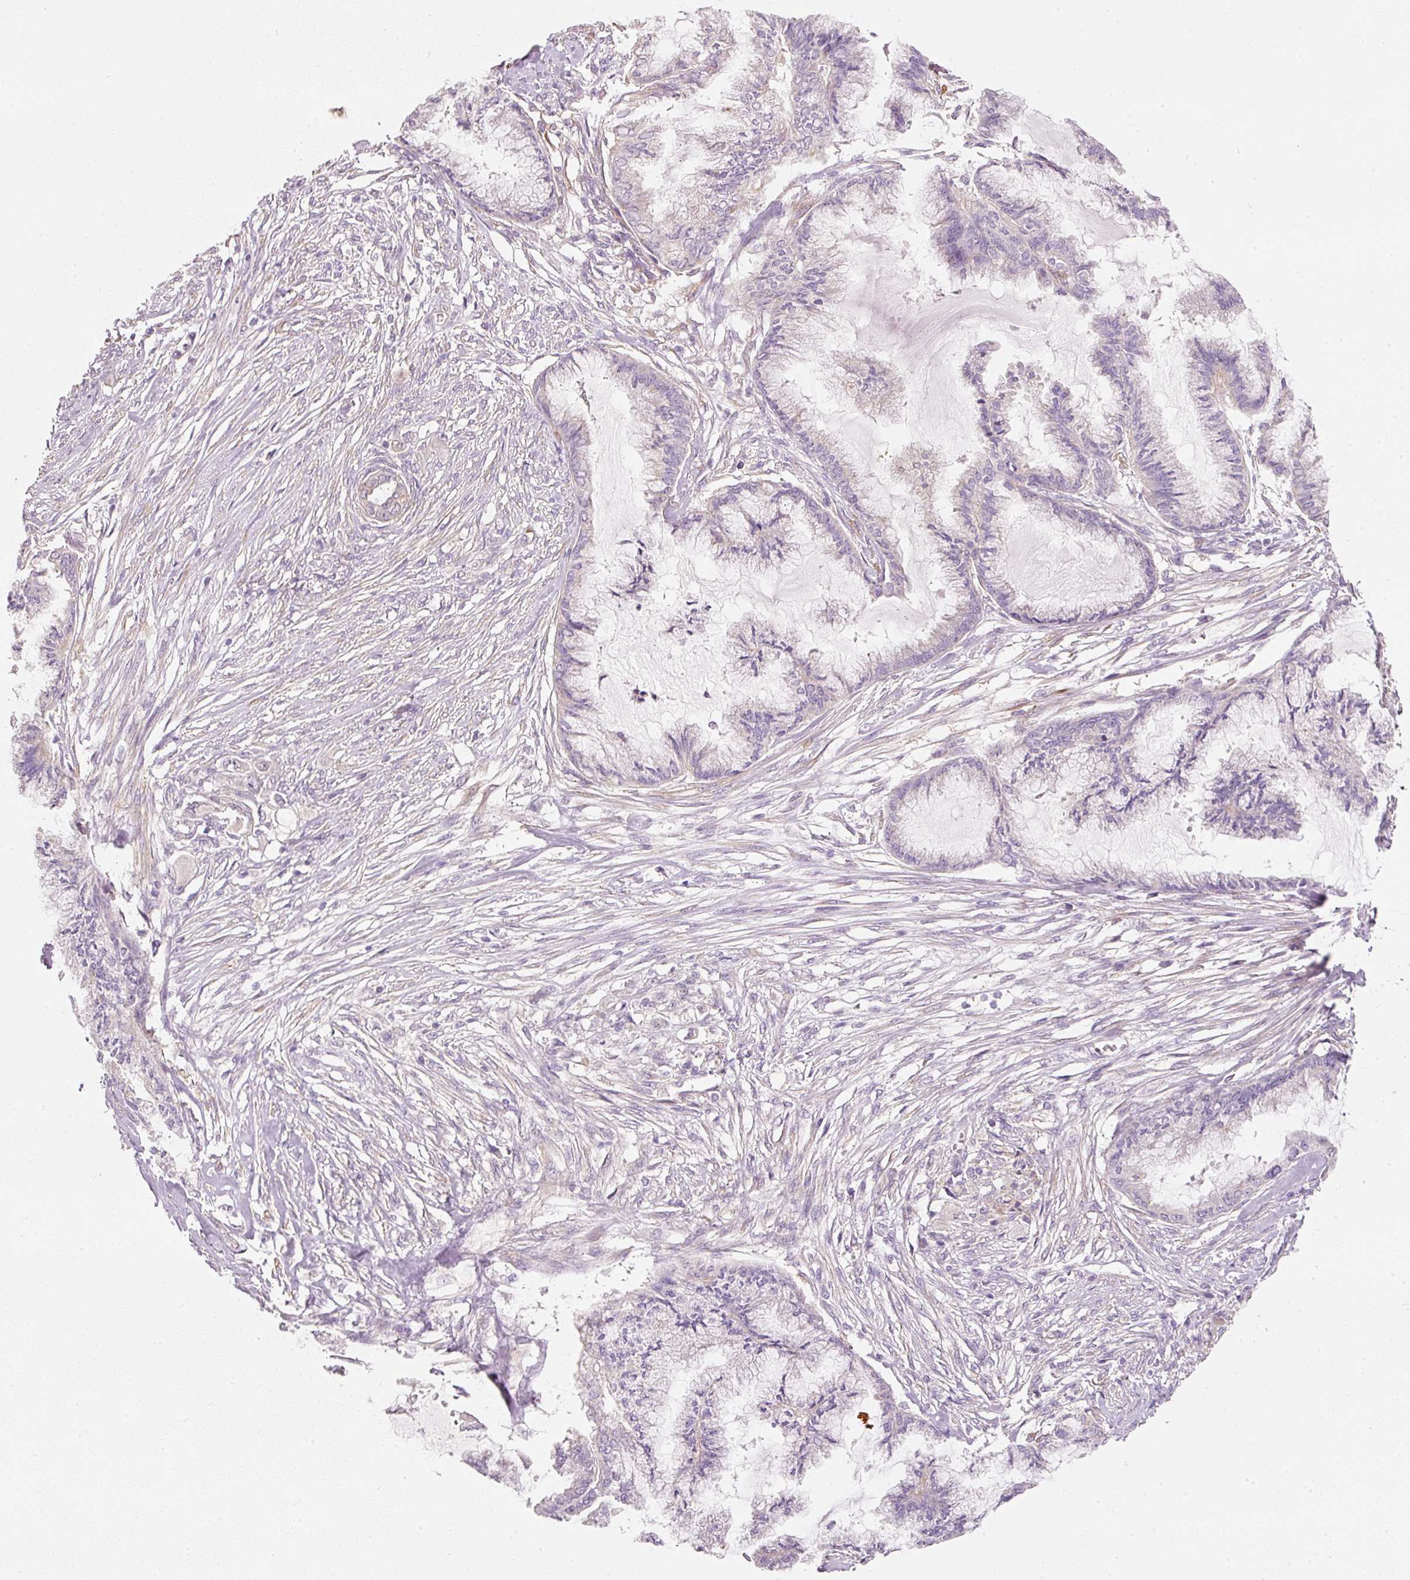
{"staining": {"intensity": "negative", "quantity": "none", "location": "none"}, "tissue": "endometrial cancer", "cell_type": "Tumor cells", "image_type": "cancer", "snomed": [{"axis": "morphology", "description": "Adenocarcinoma, NOS"}, {"axis": "topography", "description": "Endometrium"}], "caption": "Micrograph shows no significant protein expression in tumor cells of adenocarcinoma (endometrial).", "gene": "RNF167", "patient": {"sex": "female", "age": 86}}